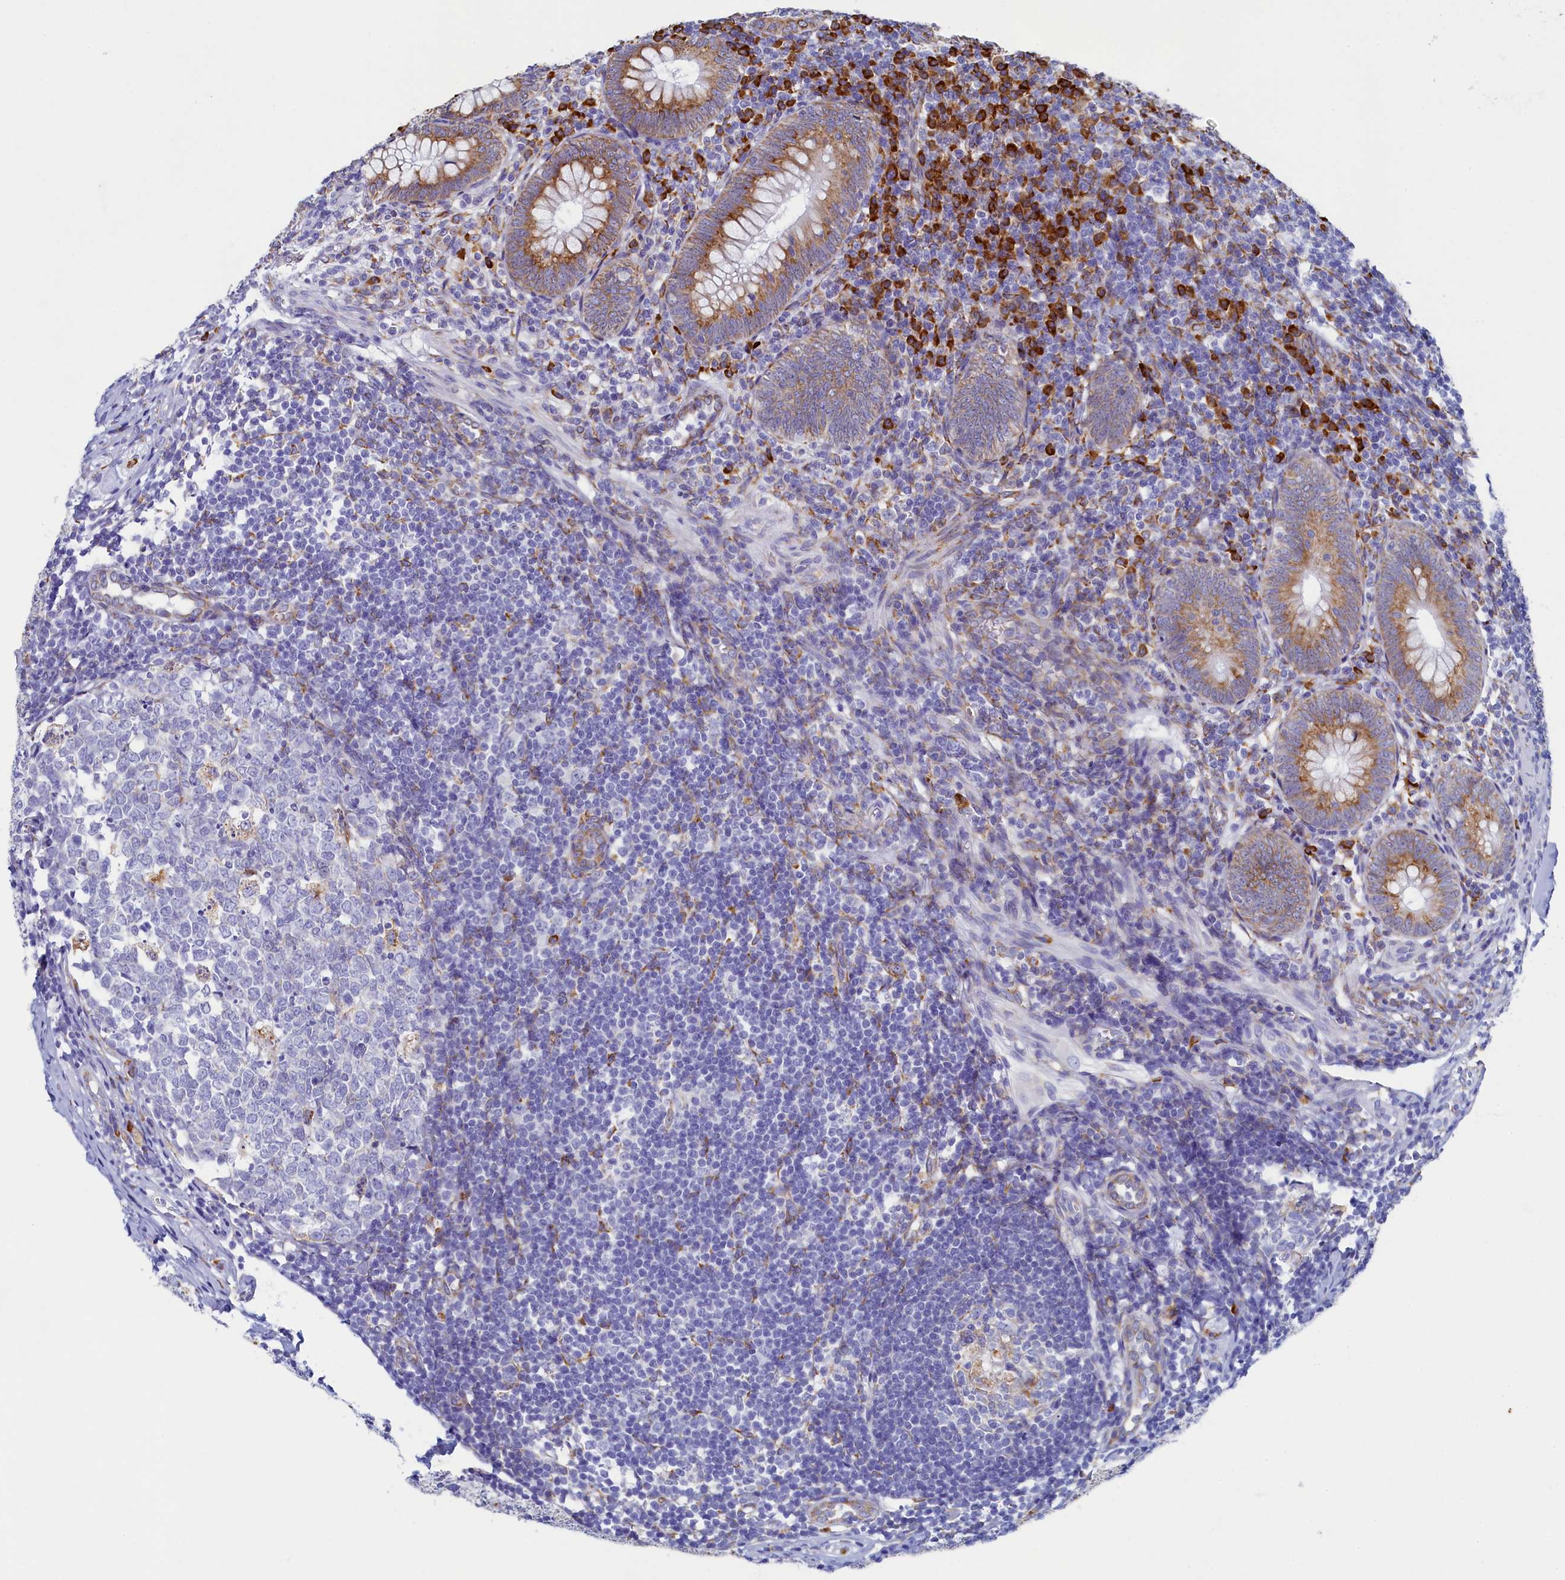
{"staining": {"intensity": "moderate", "quantity": ">75%", "location": "cytoplasmic/membranous"}, "tissue": "appendix", "cell_type": "Glandular cells", "image_type": "normal", "snomed": [{"axis": "morphology", "description": "Normal tissue, NOS"}, {"axis": "topography", "description": "Appendix"}], "caption": "Protein expression analysis of benign human appendix reveals moderate cytoplasmic/membranous positivity in approximately >75% of glandular cells. The protein is stained brown, and the nuclei are stained in blue (DAB (3,3'-diaminobenzidine) IHC with brightfield microscopy, high magnification).", "gene": "TMEM18", "patient": {"sex": "male", "age": 14}}